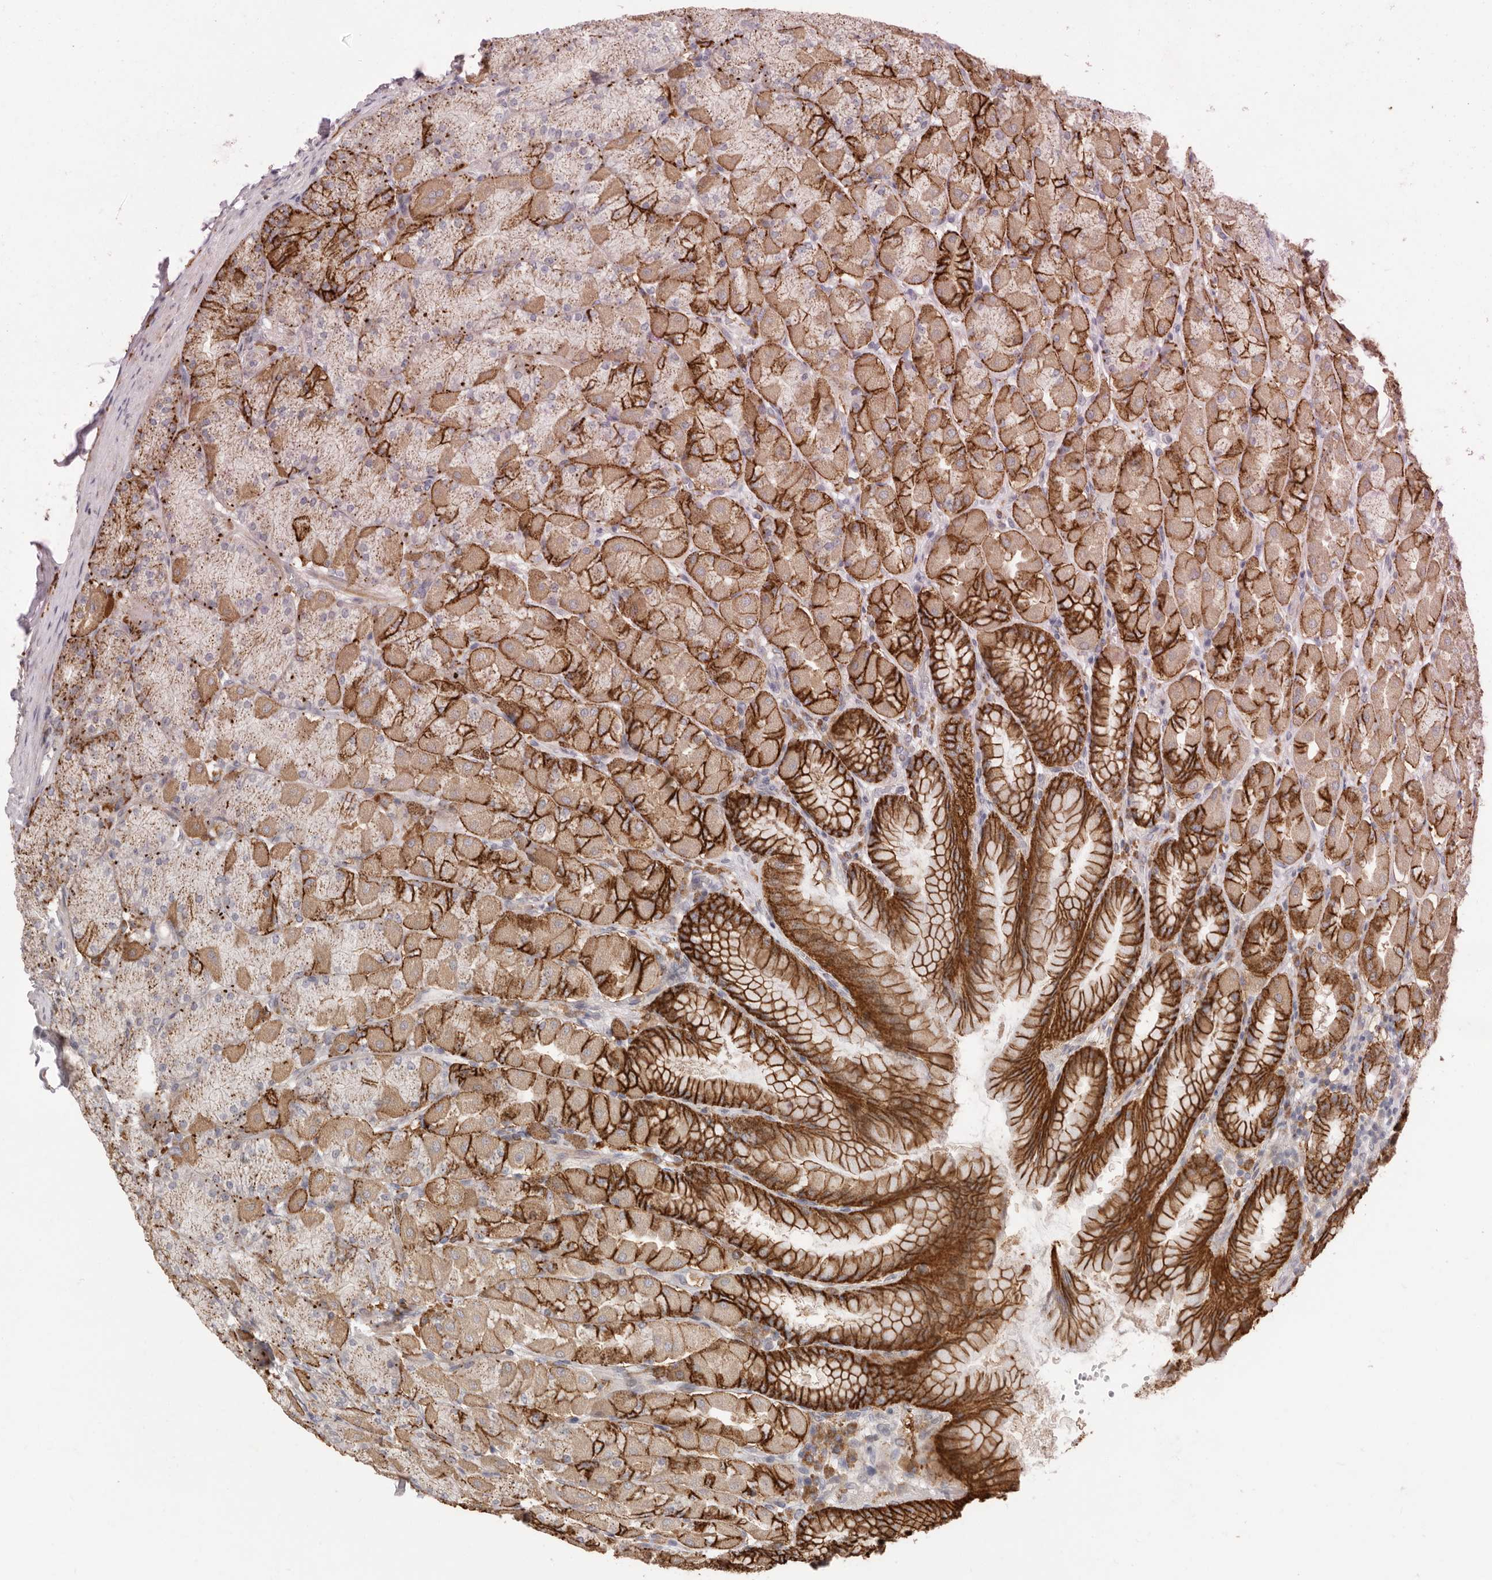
{"staining": {"intensity": "strong", "quantity": ">75%", "location": "cytoplasmic/membranous"}, "tissue": "stomach", "cell_type": "Glandular cells", "image_type": "normal", "snomed": [{"axis": "morphology", "description": "Normal tissue, NOS"}, {"axis": "topography", "description": "Stomach, upper"}], "caption": "Approximately >75% of glandular cells in unremarkable stomach display strong cytoplasmic/membranous protein staining as visualized by brown immunohistochemical staining.", "gene": "USH1C", "patient": {"sex": "female", "age": 56}}